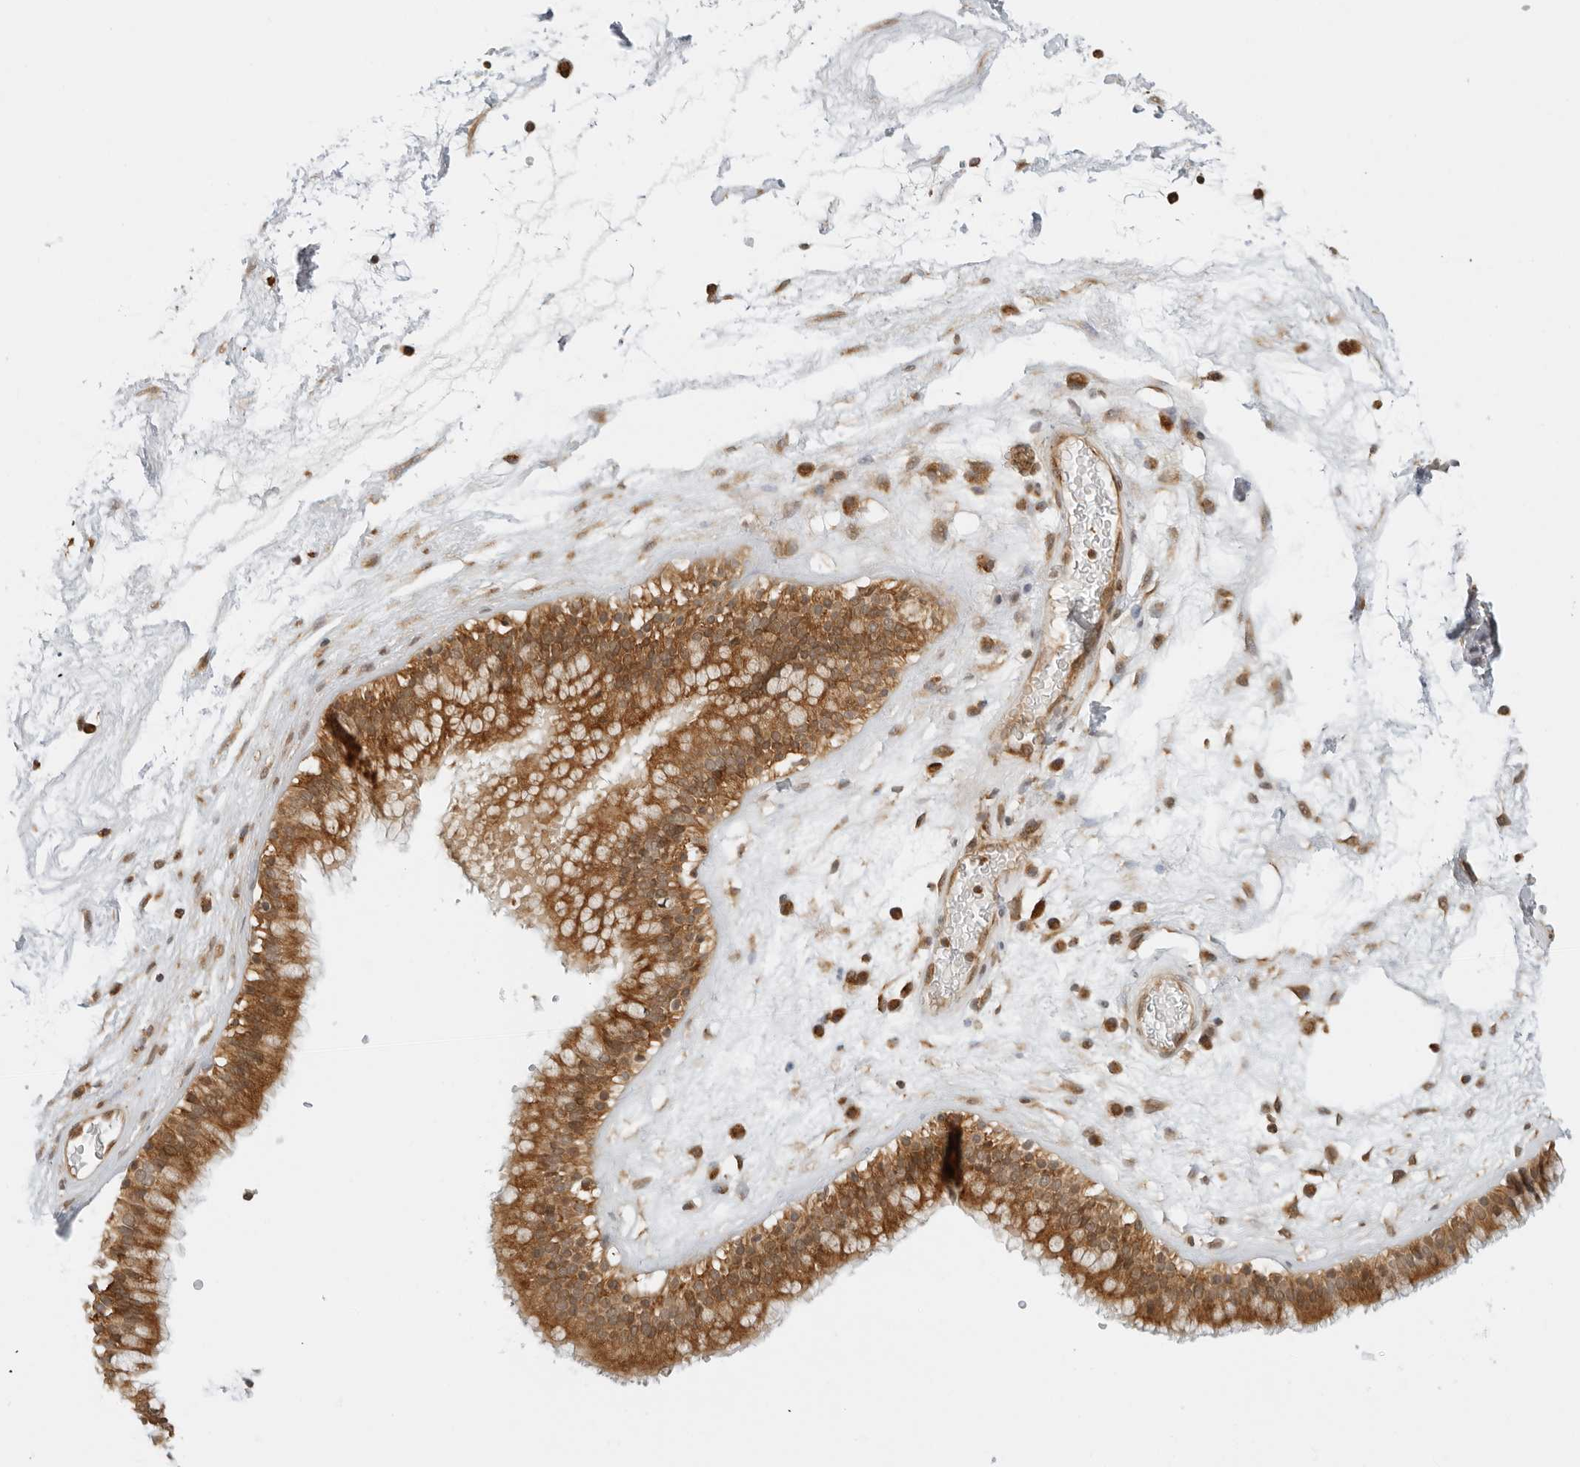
{"staining": {"intensity": "moderate", "quantity": ">75%", "location": "cytoplasmic/membranous"}, "tissue": "nasopharynx", "cell_type": "Respiratory epithelial cells", "image_type": "normal", "snomed": [{"axis": "morphology", "description": "Normal tissue, NOS"}, {"axis": "morphology", "description": "Inflammation, NOS"}, {"axis": "topography", "description": "Nasopharynx"}], "caption": "Benign nasopharynx was stained to show a protein in brown. There is medium levels of moderate cytoplasmic/membranous staining in approximately >75% of respiratory epithelial cells.", "gene": "RC3H1", "patient": {"sex": "male", "age": 48}}